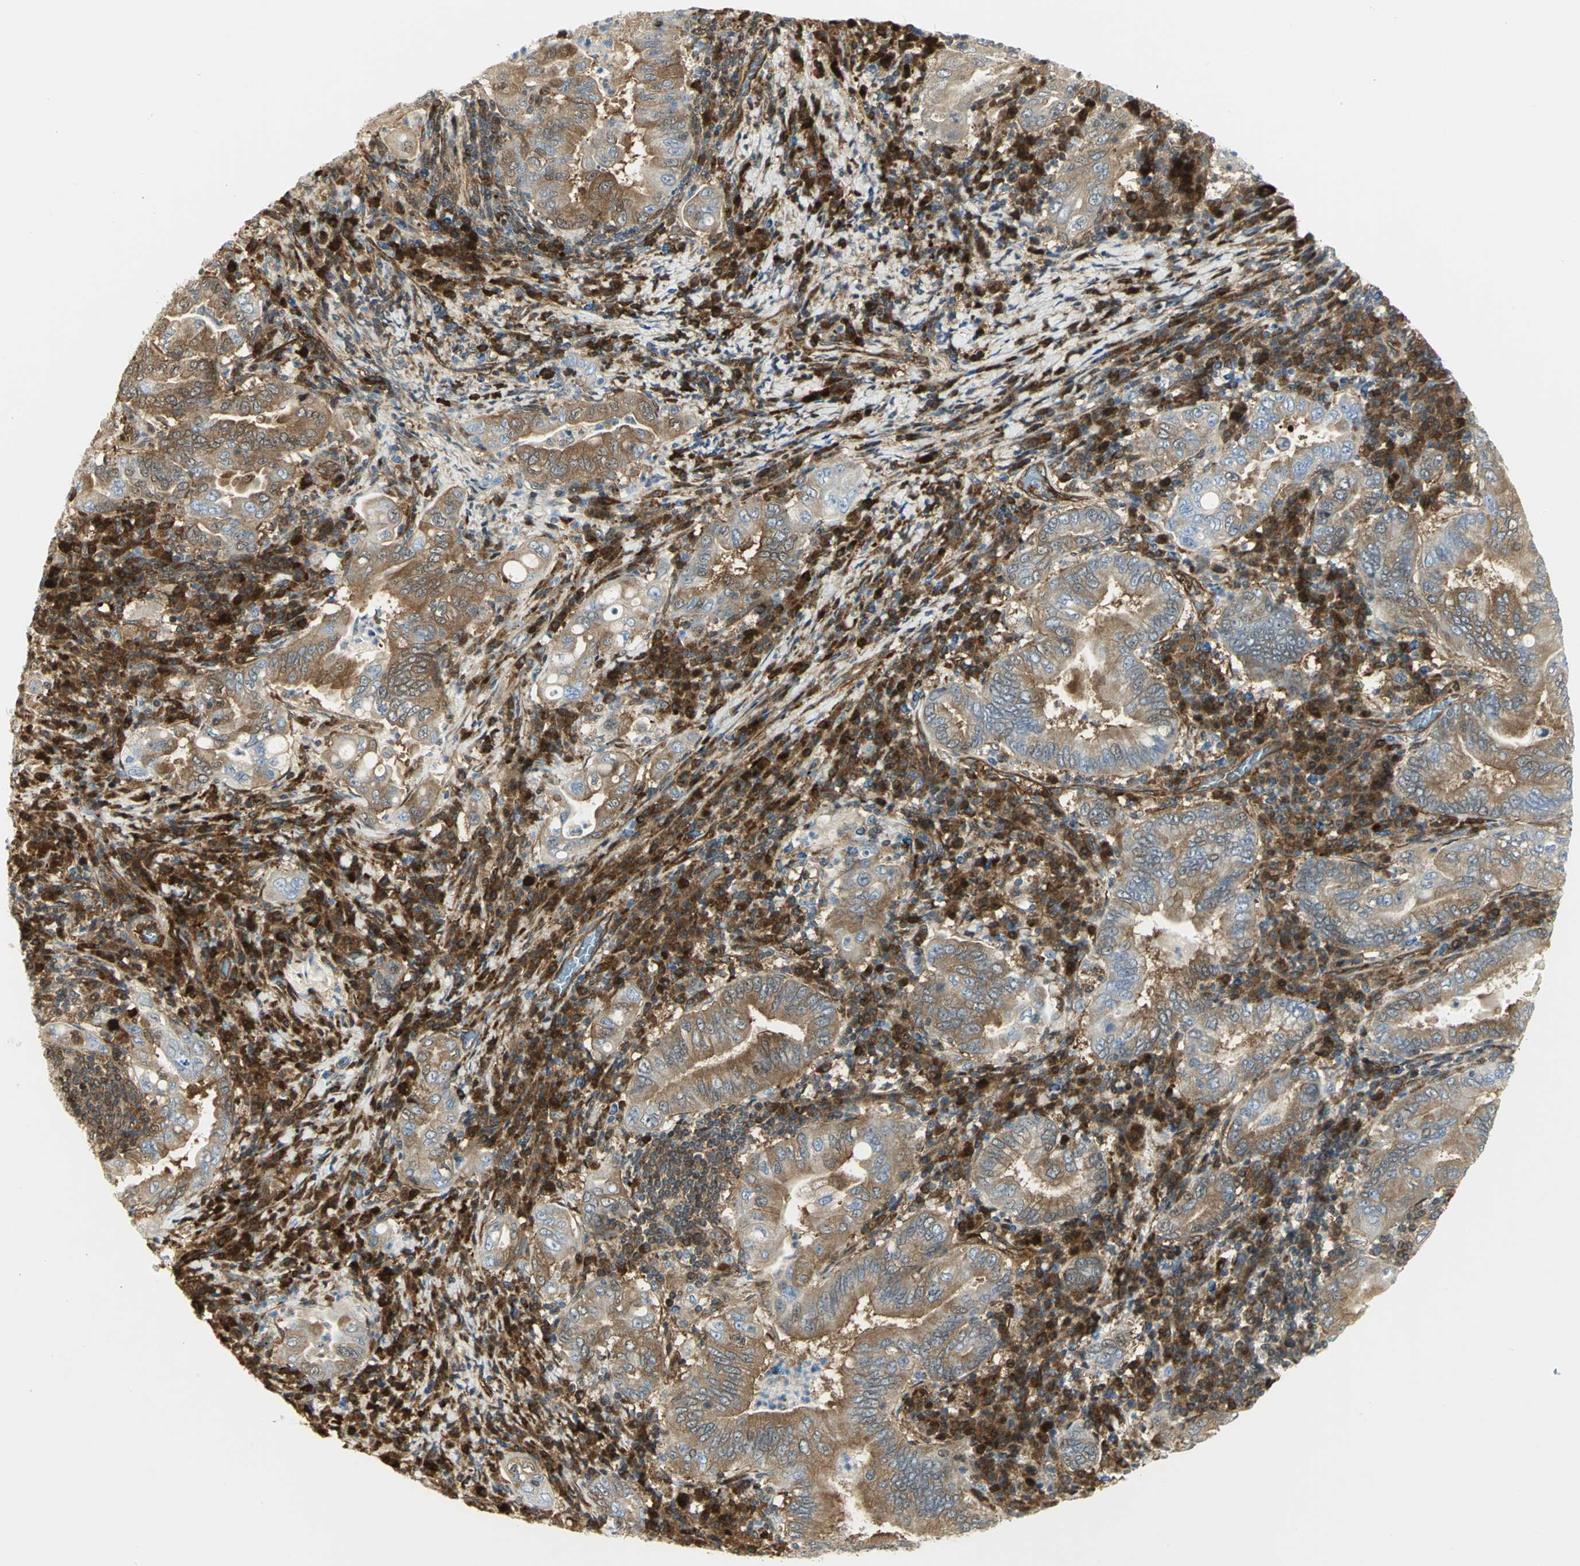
{"staining": {"intensity": "moderate", "quantity": ">75%", "location": "cytoplasmic/membranous"}, "tissue": "stomach cancer", "cell_type": "Tumor cells", "image_type": "cancer", "snomed": [{"axis": "morphology", "description": "Normal tissue, NOS"}, {"axis": "morphology", "description": "Adenocarcinoma, NOS"}, {"axis": "topography", "description": "Esophagus"}, {"axis": "topography", "description": "Stomach, upper"}, {"axis": "topography", "description": "Peripheral nerve tissue"}], "caption": "This micrograph shows immunohistochemistry staining of stomach cancer, with medium moderate cytoplasmic/membranous expression in approximately >75% of tumor cells.", "gene": "EEA1", "patient": {"sex": "male", "age": 62}}